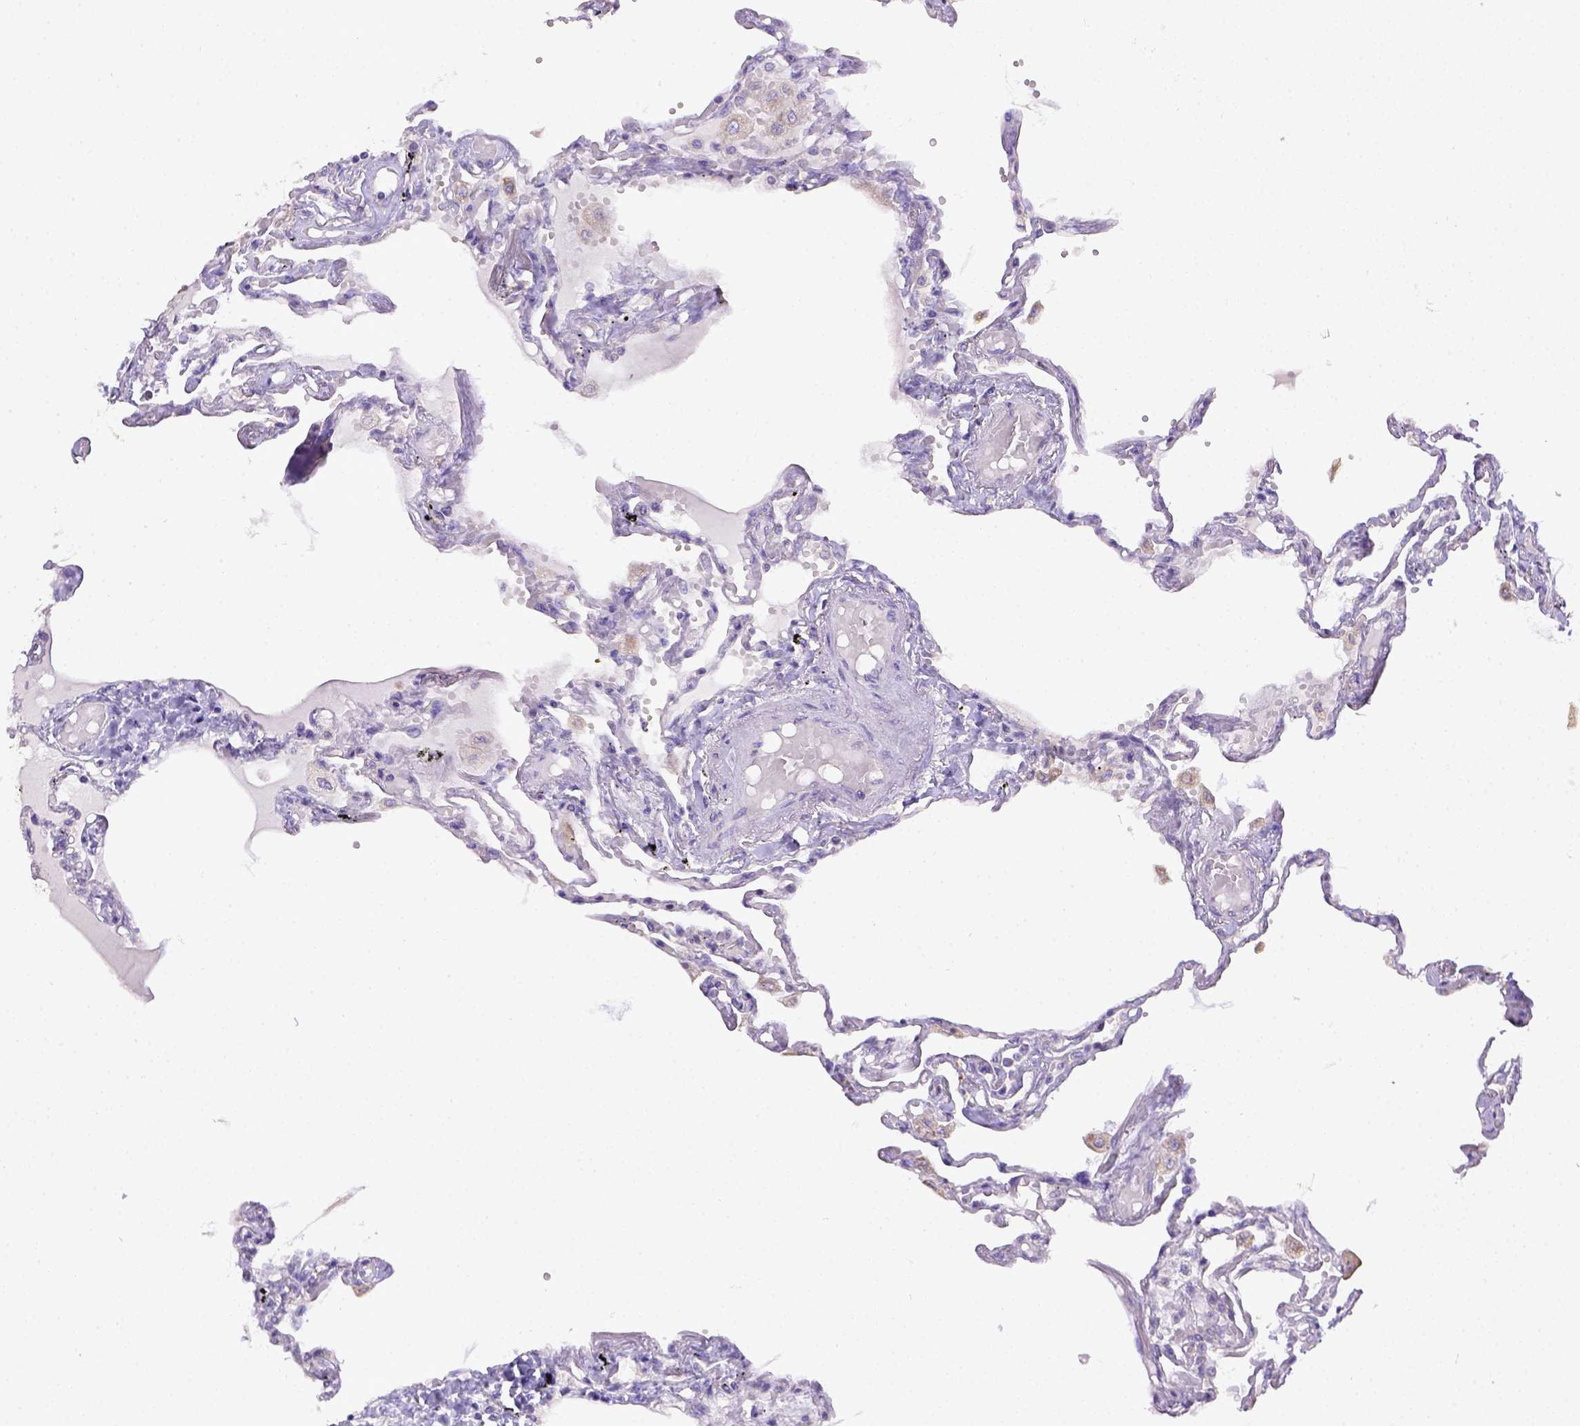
{"staining": {"intensity": "negative", "quantity": "none", "location": "none"}, "tissue": "lung", "cell_type": "Alveolar cells", "image_type": "normal", "snomed": [{"axis": "morphology", "description": "Normal tissue, NOS"}, {"axis": "morphology", "description": "Adenocarcinoma, NOS"}, {"axis": "topography", "description": "Cartilage tissue"}, {"axis": "topography", "description": "Lung"}], "caption": "Benign lung was stained to show a protein in brown. There is no significant staining in alveolar cells.", "gene": "CD40", "patient": {"sex": "female", "age": 67}}